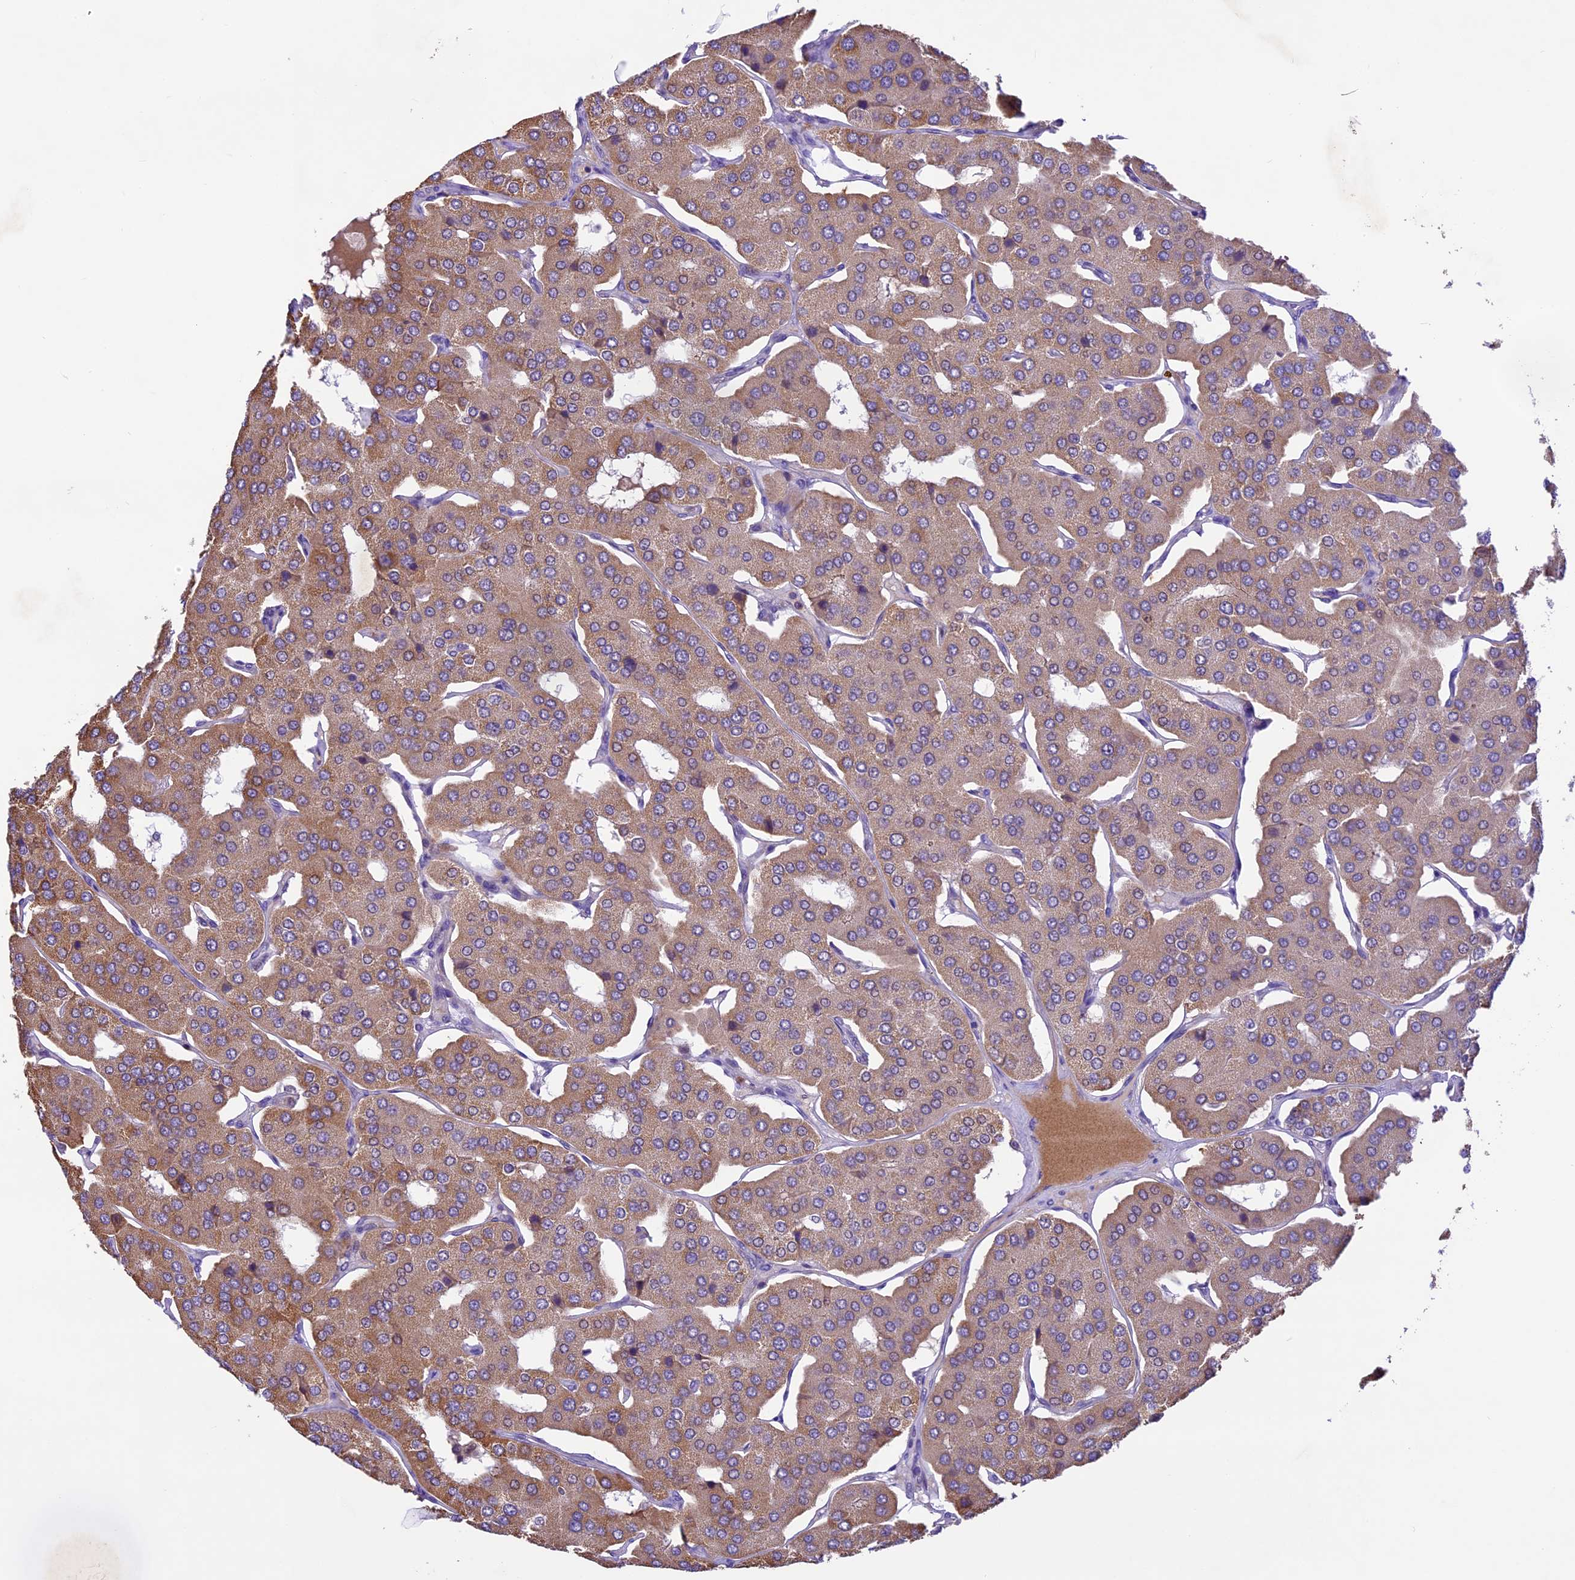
{"staining": {"intensity": "weak", "quantity": ">75%", "location": "cytoplasmic/membranous"}, "tissue": "parathyroid gland", "cell_type": "Glandular cells", "image_type": "normal", "snomed": [{"axis": "morphology", "description": "Normal tissue, NOS"}, {"axis": "morphology", "description": "Adenoma, NOS"}, {"axis": "topography", "description": "Parathyroid gland"}], "caption": "Immunohistochemical staining of normal parathyroid gland reveals weak cytoplasmic/membranous protein positivity in approximately >75% of glandular cells.", "gene": "SHKBP1", "patient": {"sex": "female", "age": 86}}